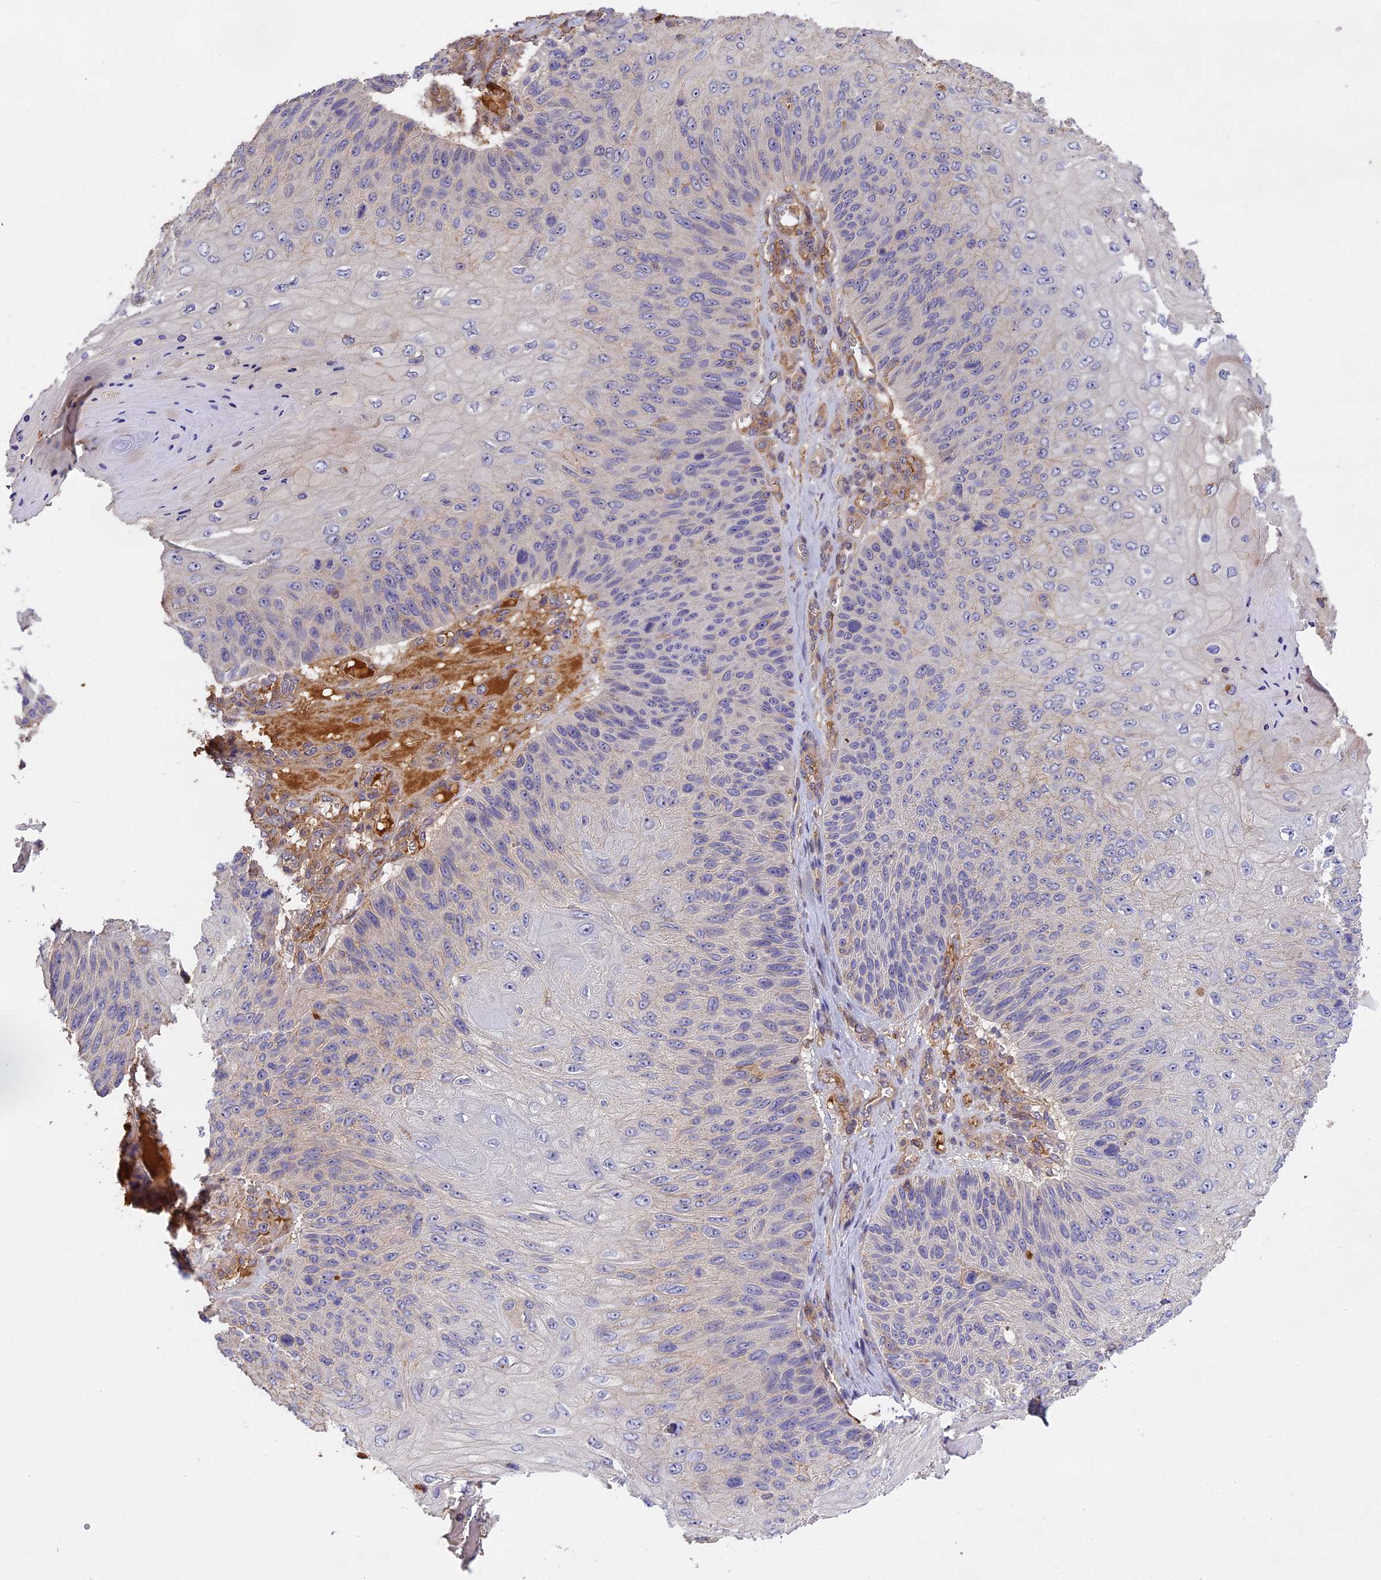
{"staining": {"intensity": "negative", "quantity": "none", "location": "none"}, "tissue": "skin cancer", "cell_type": "Tumor cells", "image_type": "cancer", "snomed": [{"axis": "morphology", "description": "Squamous cell carcinoma, NOS"}, {"axis": "topography", "description": "Skin"}], "caption": "DAB (3,3'-diaminobenzidine) immunohistochemical staining of skin squamous cell carcinoma shows no significant staining in tumor cells.", "gene": "CFAP119", "patient": {"sex": "female", "age": 88}}